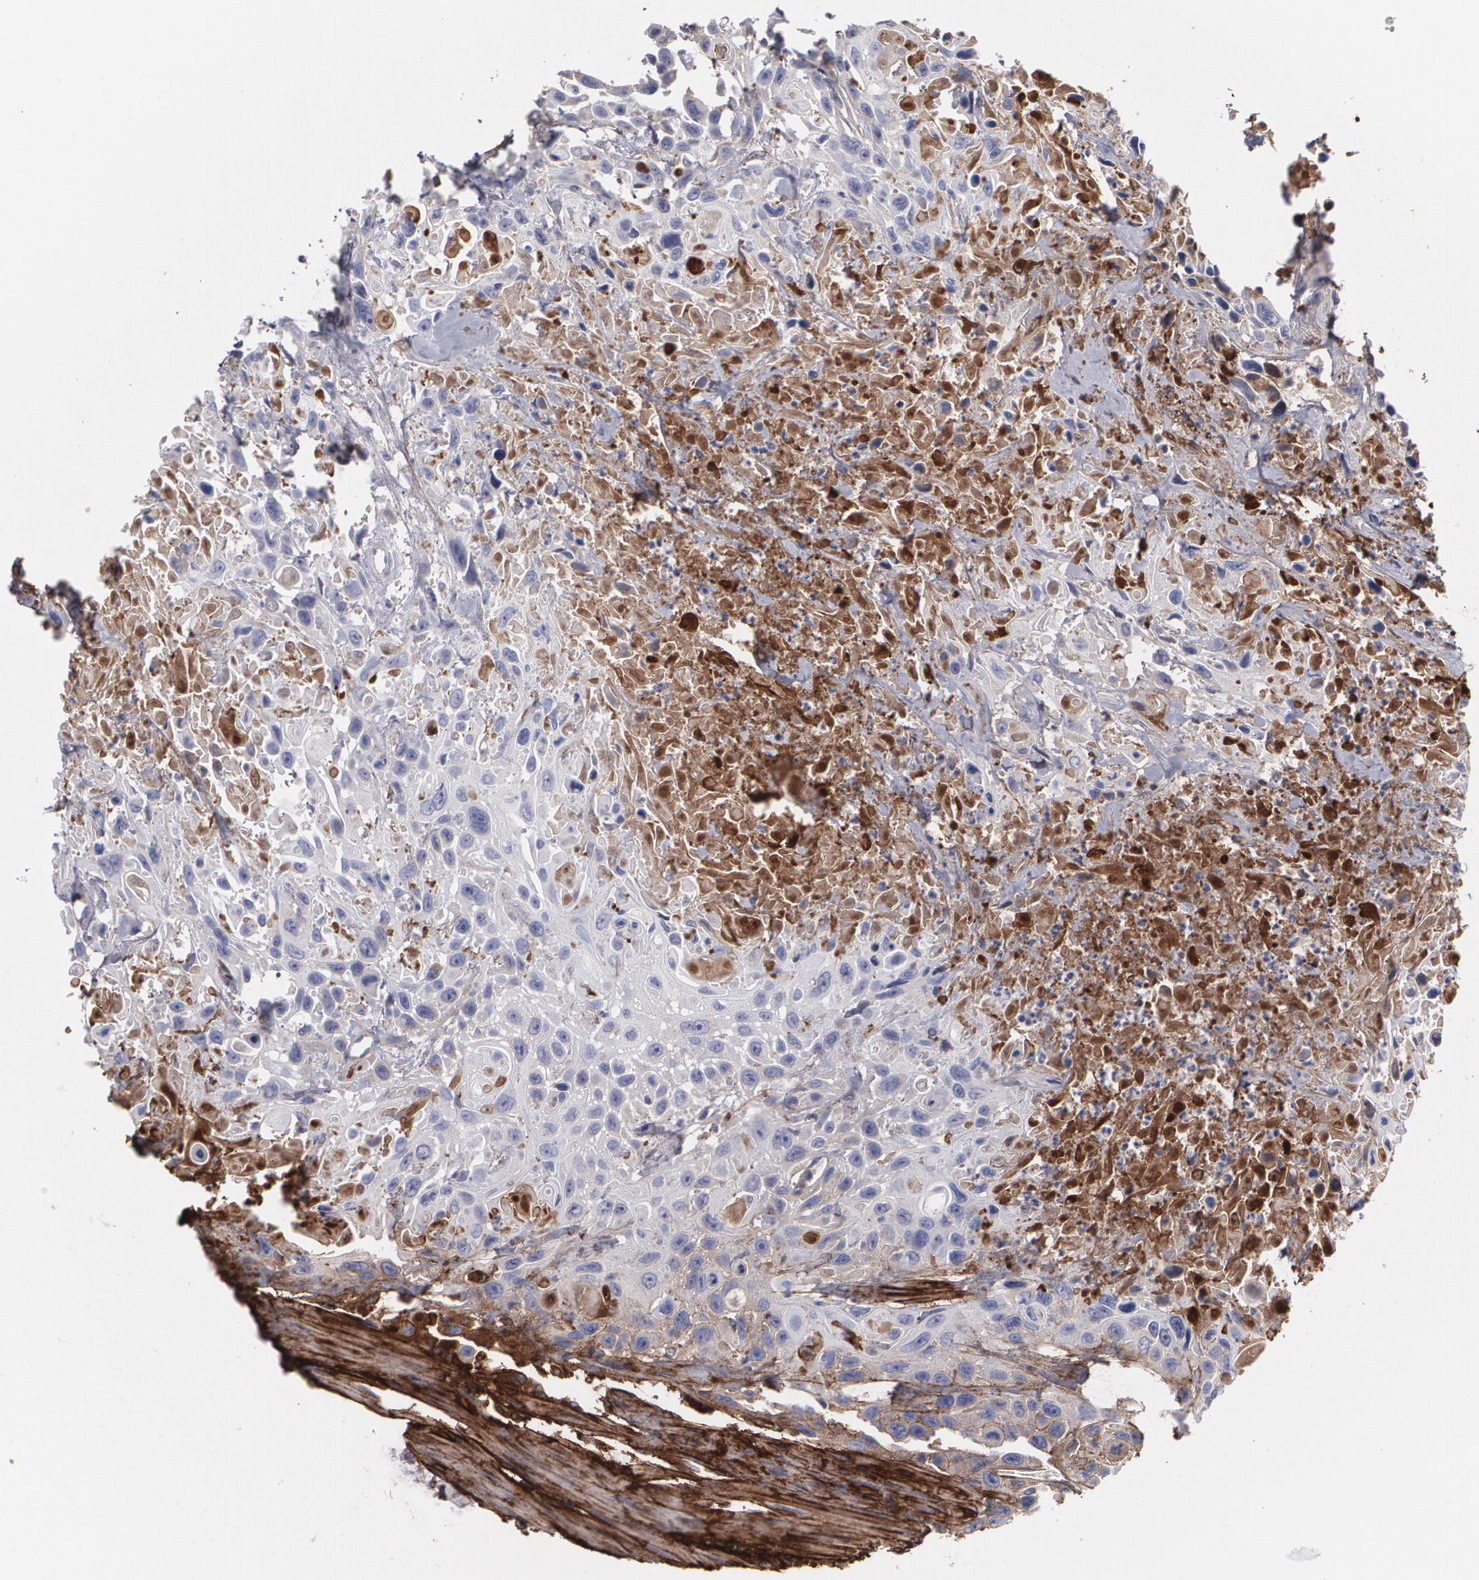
{"staining": {"intensity": "weak", "quantity": "<25%", "location": "cytoplasmic/membranous"}, "tissue": "urothelial cancer", "cell_type": "Tumor cells", "image_type": "cancer", "snomed": [{"axis": "morphology", "description": "Urothelial carcinoma, High grade"}, {"axis": "topography", "description": "Urinary bladder"}], "caption": "Tumor cells show no significant protein positivity in urothelial cancer.", "gene": "FBLN1", "patient": {"sex": "male", "age": 66}}